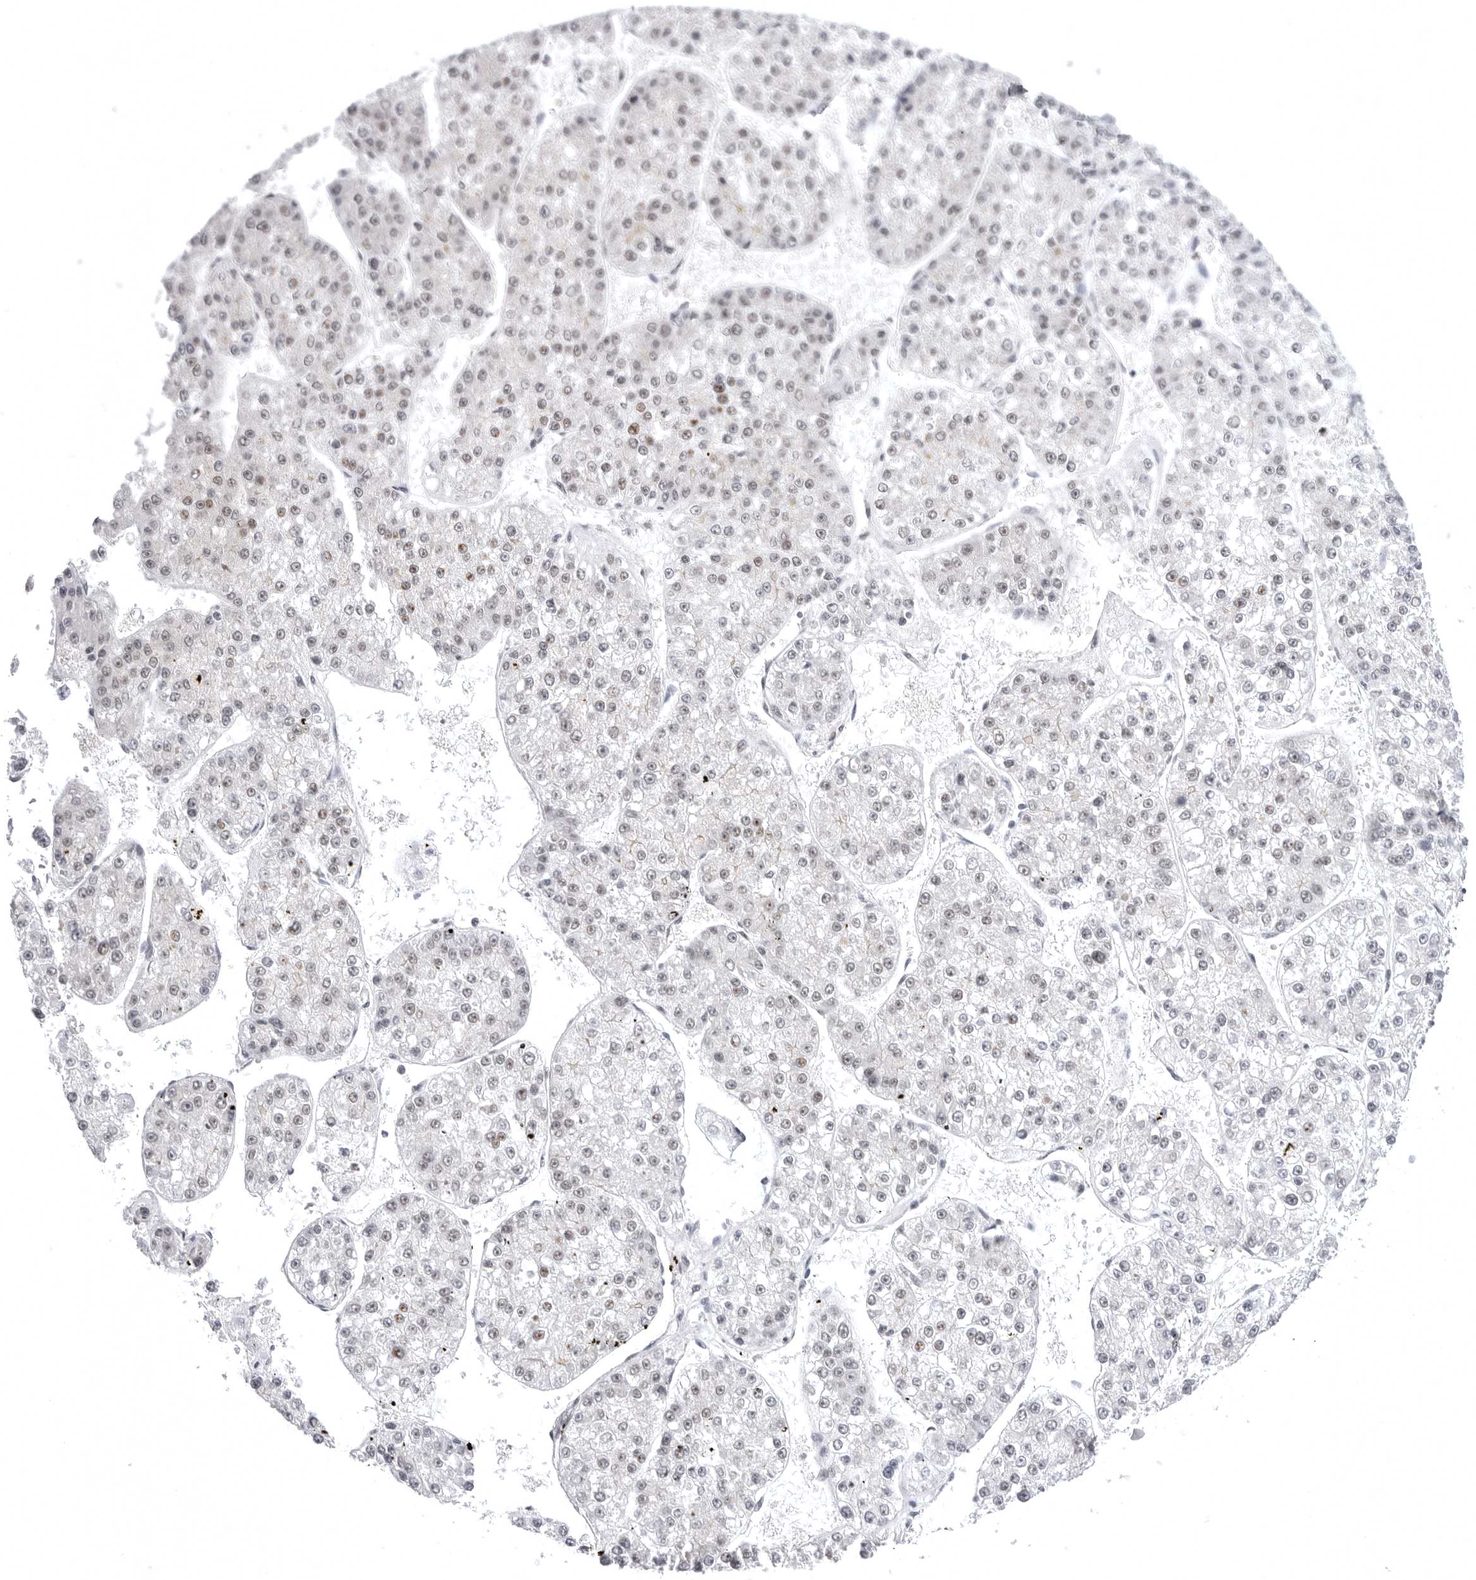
{"staining": {"intensity": "weak", "quantity": "<25%", "location": "nuclear"}, "tissue": "liver cancer", "cell_type": "Tumor cells", "image_type": "cancer", "snomed": [{"axis": "morphology", "description": "Carcinoma, Hepatocellular, NOS"}, {"axis": "topography", "description": "Liver"}], "caption": "Immunohistochemistry (IHC) photomicrograph of neoplastic tissue: hepatocellular carcinoma (liver) stained with DAB (3,3'-diaminobenzidine) displays no significant protein staining in tumor cells.", "gene": "PTK2B", "patient": {"sex": "female", "age": 73}}